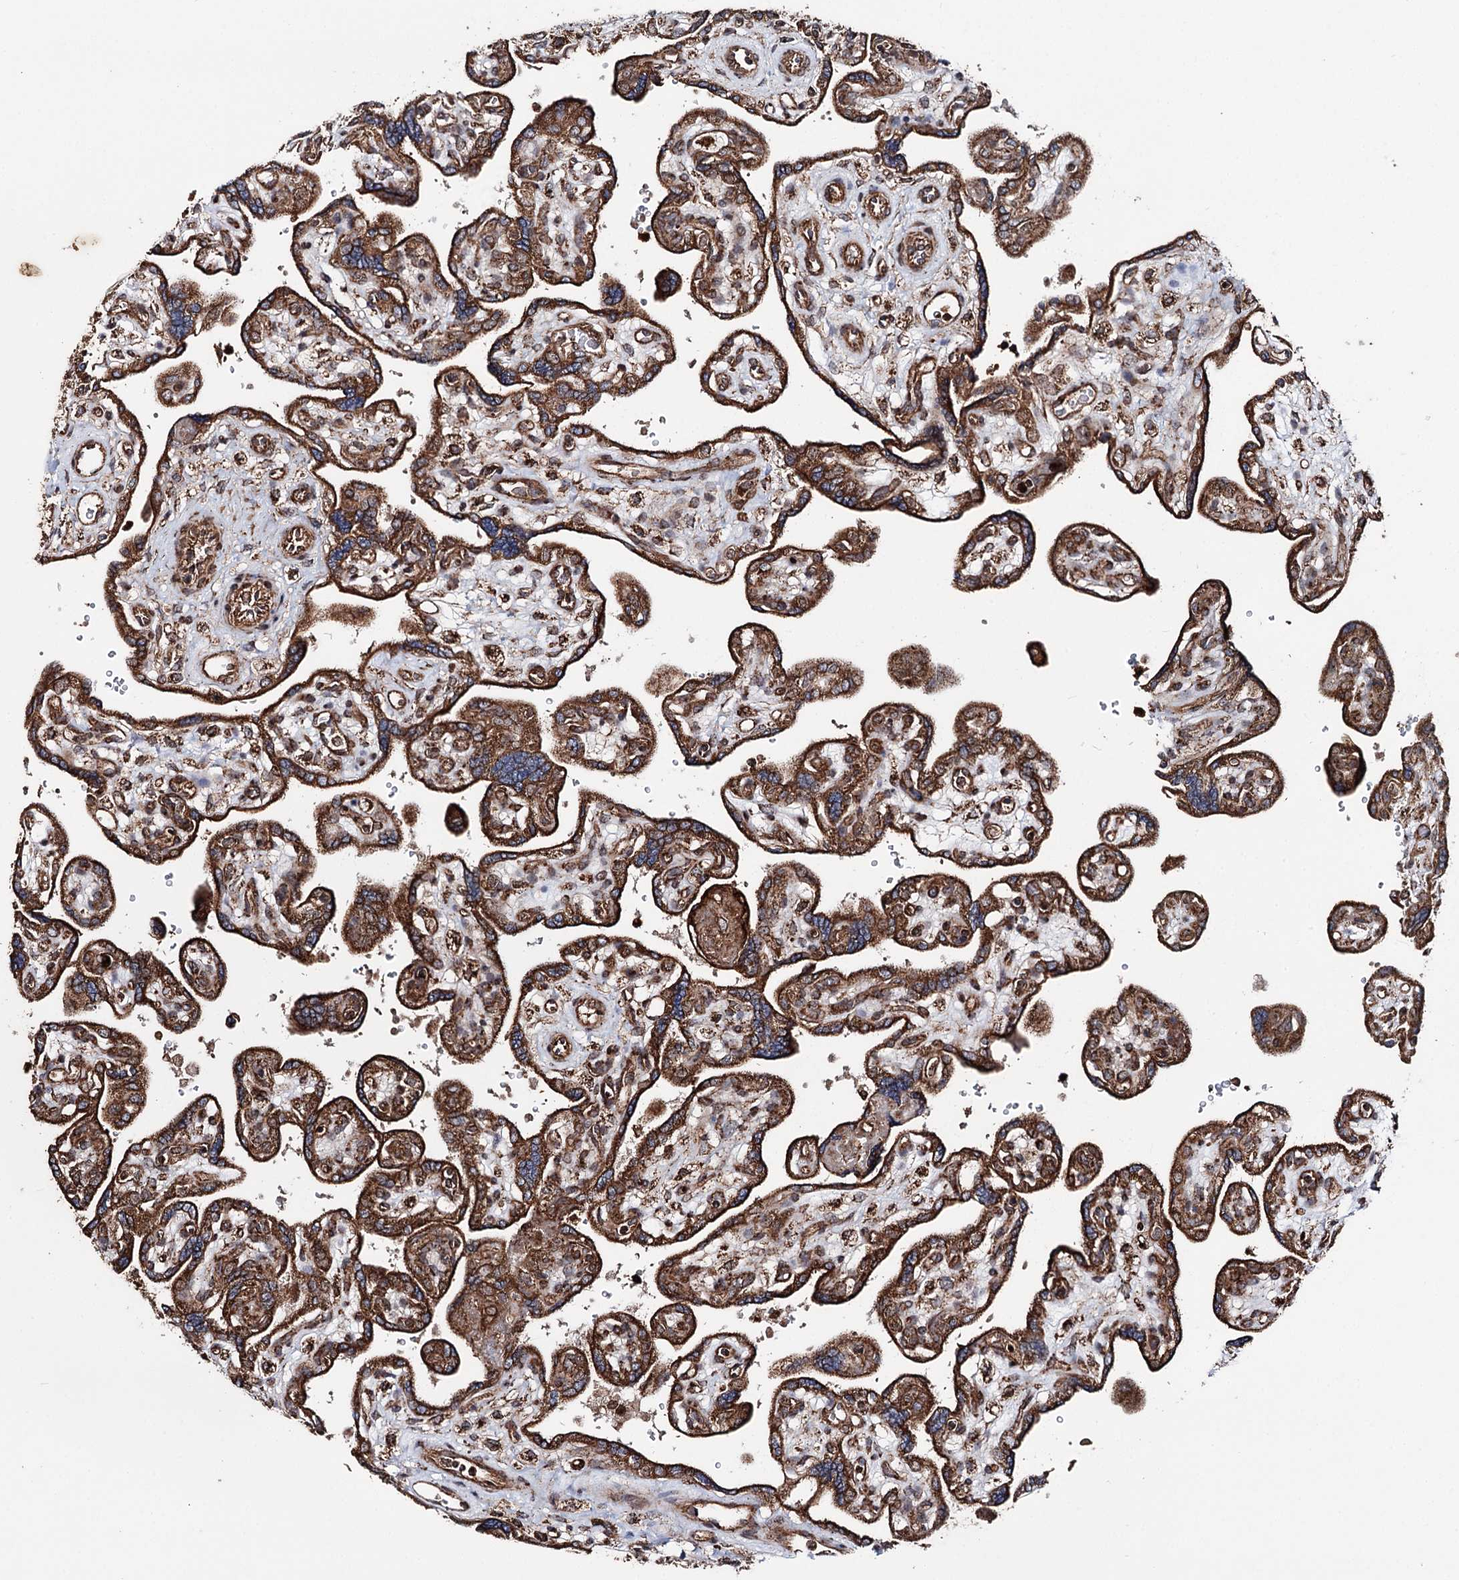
{"staining": {"intensity": "strong", "quantity": ">75%", "location": "cytoplasmic/membranous"}, "tissue": "placenta", "cell_type": "Trophoblastic cells", "image_type": "normal", "snomed": [{"axis": "morphology", "description": "Normal tissue, NOS"}, {"axis": "topography", "description": "Placenta"}], "caption": "Trophoblastic cells exhibit high levels of strong cytoplasmic/membranous staining in about >75% of cells in unremarkable human placenta.", "gene": "FGFR1OP2", "patient": {"sex": "female", "age": 39}}